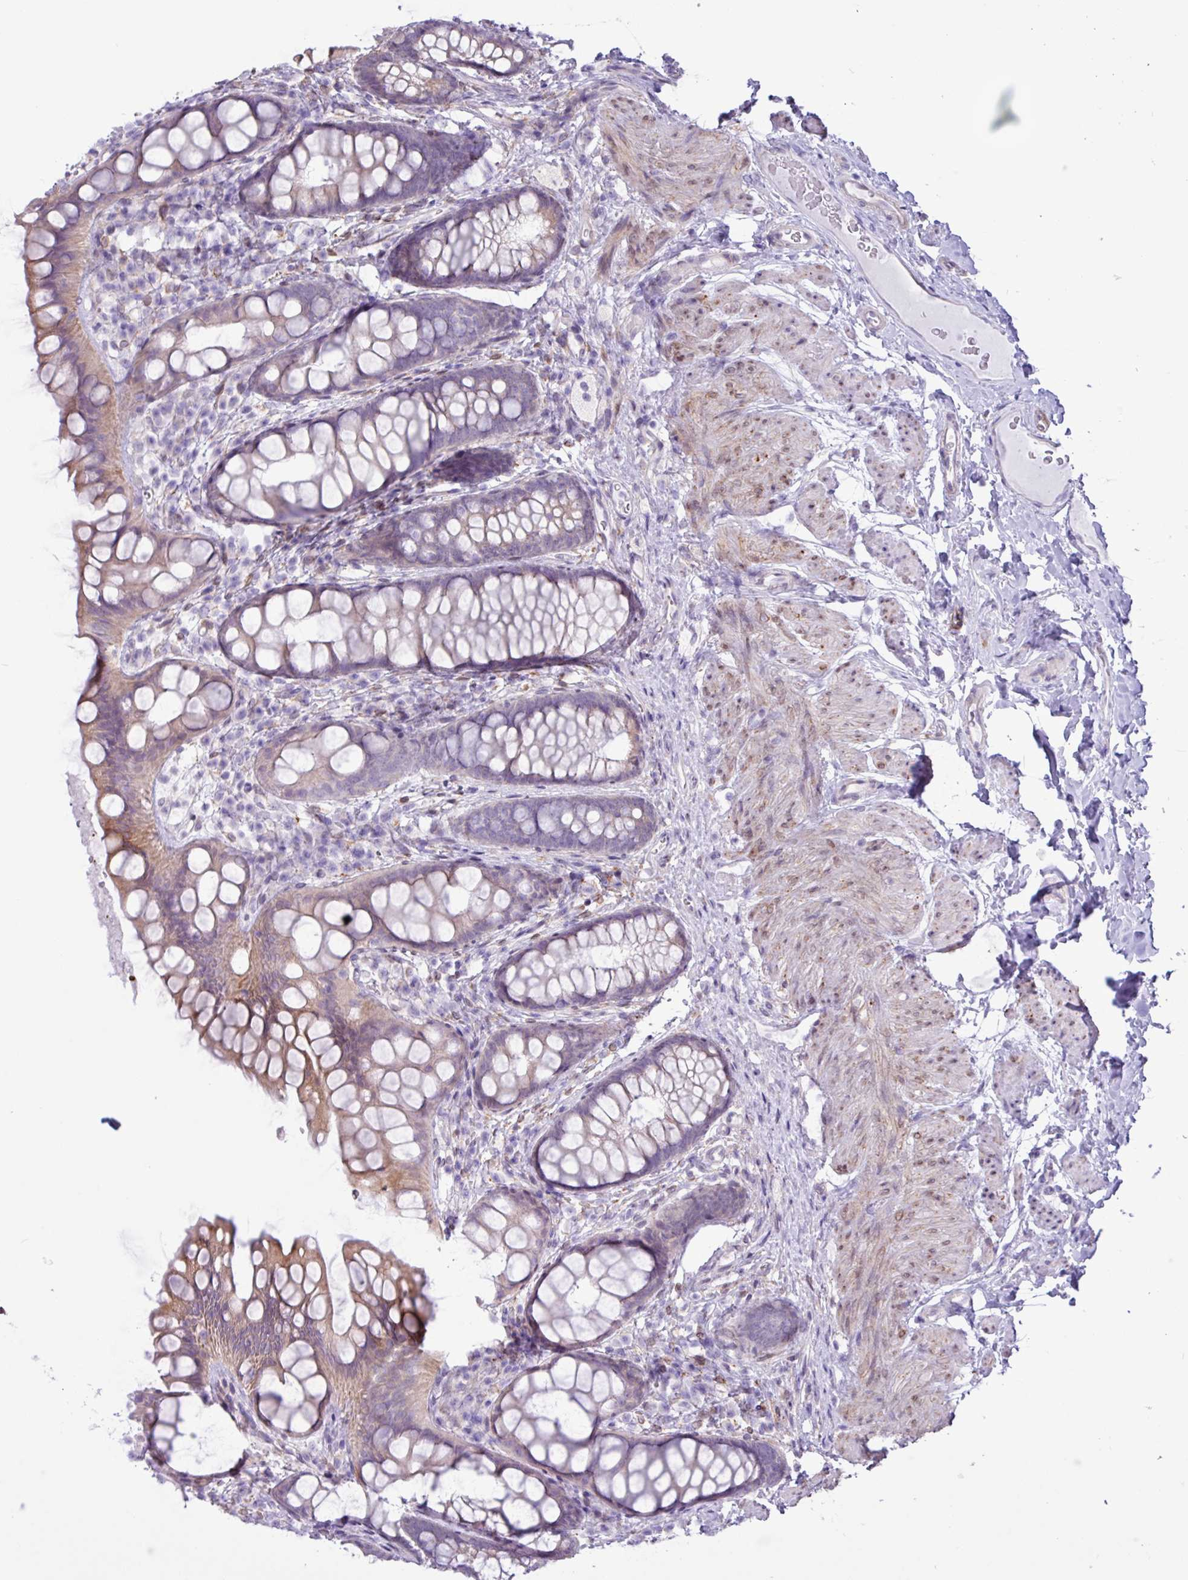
{"staining": {"intensity": "weak", "quantity": "25%-75%", "location": "cytoplasmic/membranous"}, "tissue": "rectum", "cell_type": "Glandular cells", "image_type": "normal", "snomed": [{"axis": "morphology", "description": "Normal tissue, NOS"}, {"axis": "topography", "description": "Rectum"}, {"axis": "topography", "description": "Peripheral nerve tissue"}], "caption": "The histopathology image demonstrates staining of unremarkable rectum, revealing weak cytoplasmic/membranous protein staining (brown color) within glandular cells. (DAB (3,3'-diaminobenzidine) IHC with brightfield microscopy, high magnification).", "gene": "SLC38A1", "patient": {"sex": "female", "age": 69}}